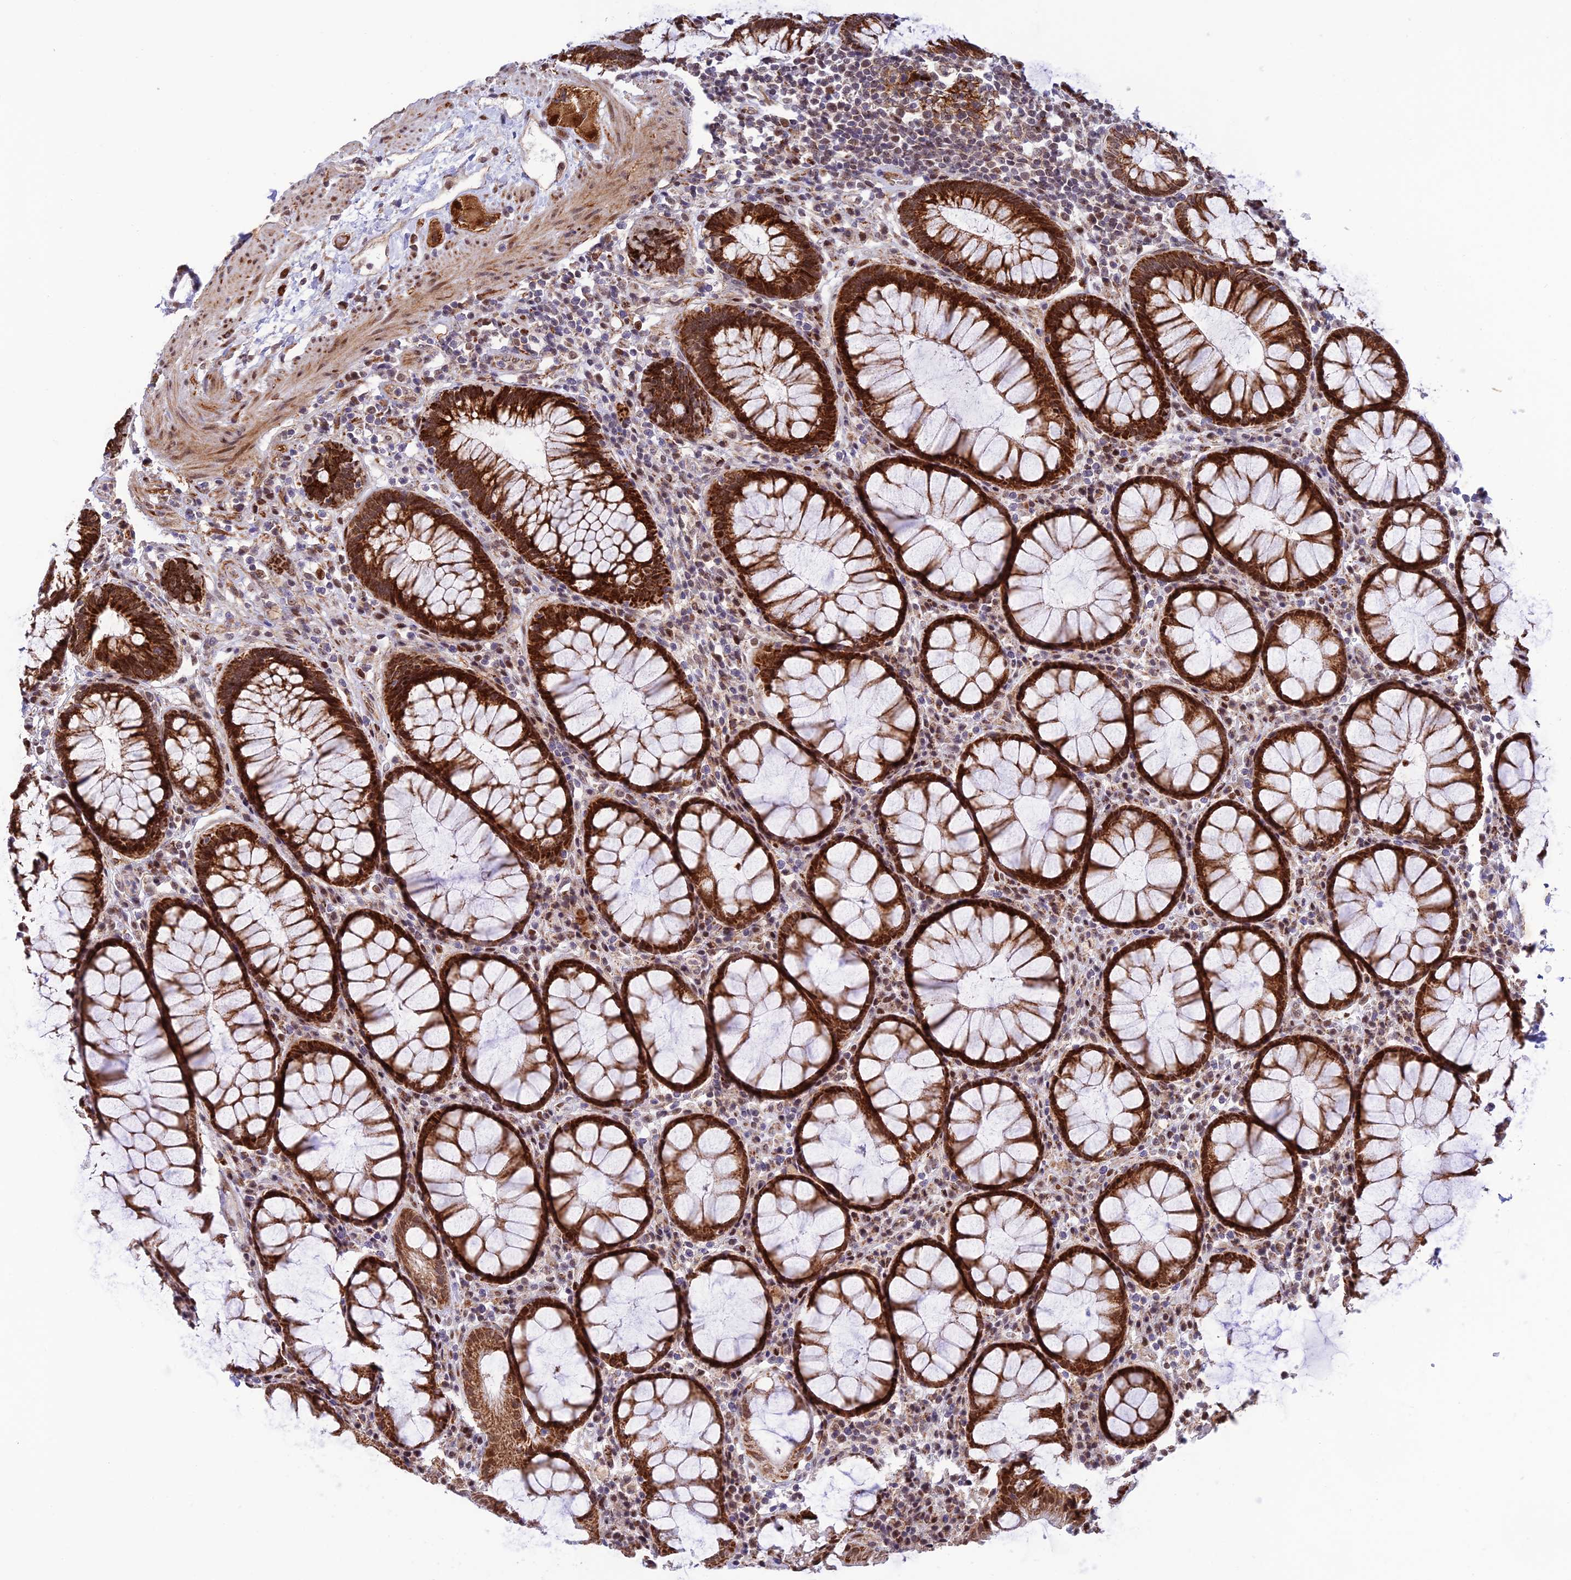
{"staining": {"intensity": "strong", "quantity": ">75%", "location": "cytoplasmic/membranous,nuclear"}, "tissue": "rectum", "cell_type": "Glandular cells", "image_type": "normal", "snomed": [{"axis": "morphology", "description": "Normal tissue, NOS"}, {"axis": "topography", "description": "Rectum"}], "caption": "A high-resolution image shows immunohistochemistry (IHC) staining of normal rectum, which exhibits strong cytoplasmic/membranous,nuclear expression in approximately >75% of glandular cells.", "gene": "WDR55", "patient": {"sex": "male", "age": 64}}